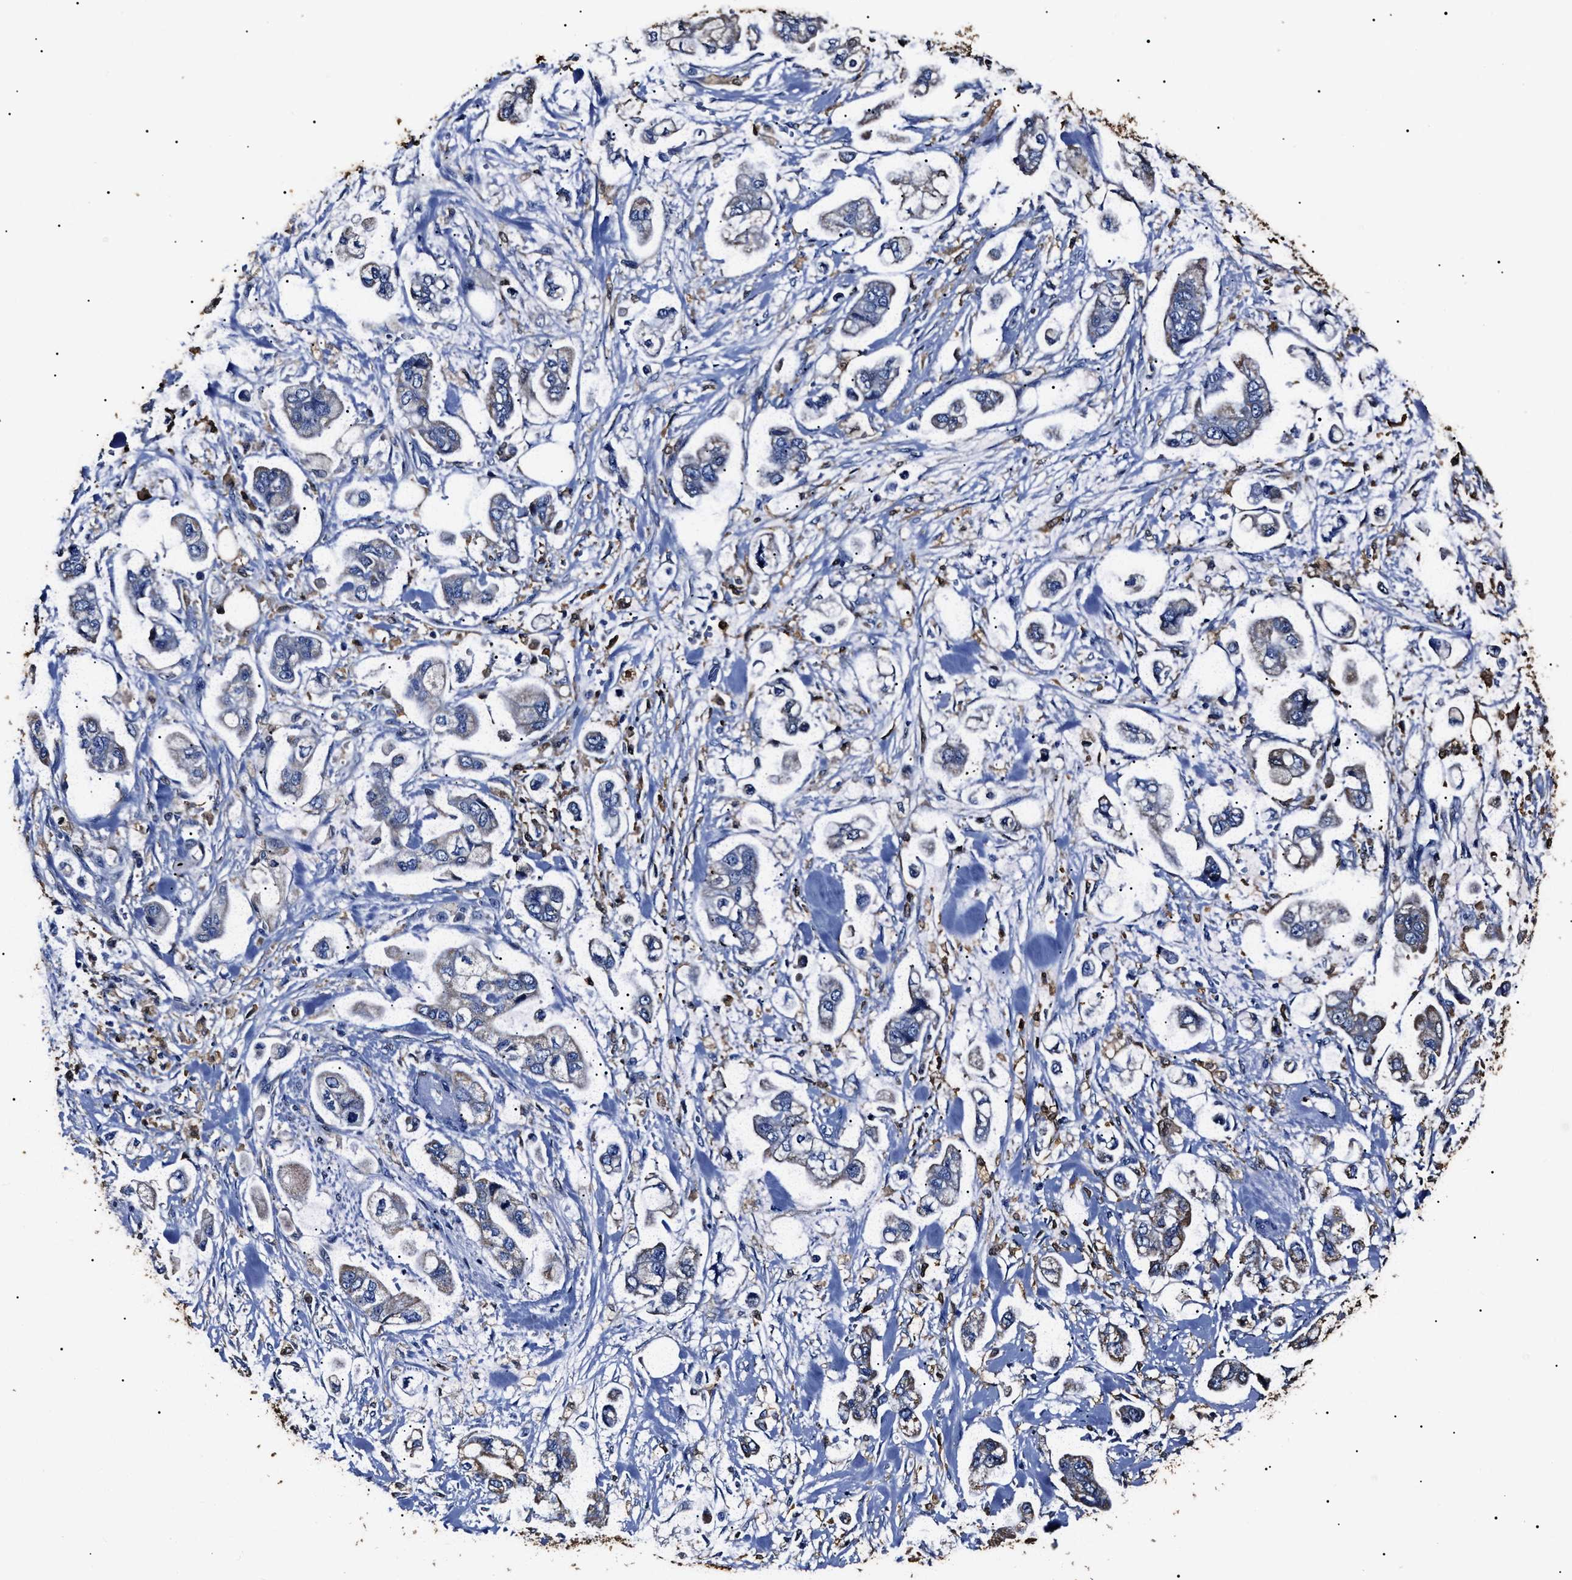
{"staining": {"intensity": "weak", "quantity": "<25%", "location": "cytoplasmic/membranous"}, "tissue": "stomach cancer", "cell_type": "Tumor cells", "image_type": "cancer", "snomed": [{"axis": "morphology", "description": "Adenocarcinoma, NOS"}, {"axis": "topography", "description": "Stomach"}], "caption": "This is an IHC micrograph of human stomach adenocarcinoma. There is no positivity in tumor cells.", "gene": "ALDH1A1", "patient": {"sex": "male", "age": 62}}